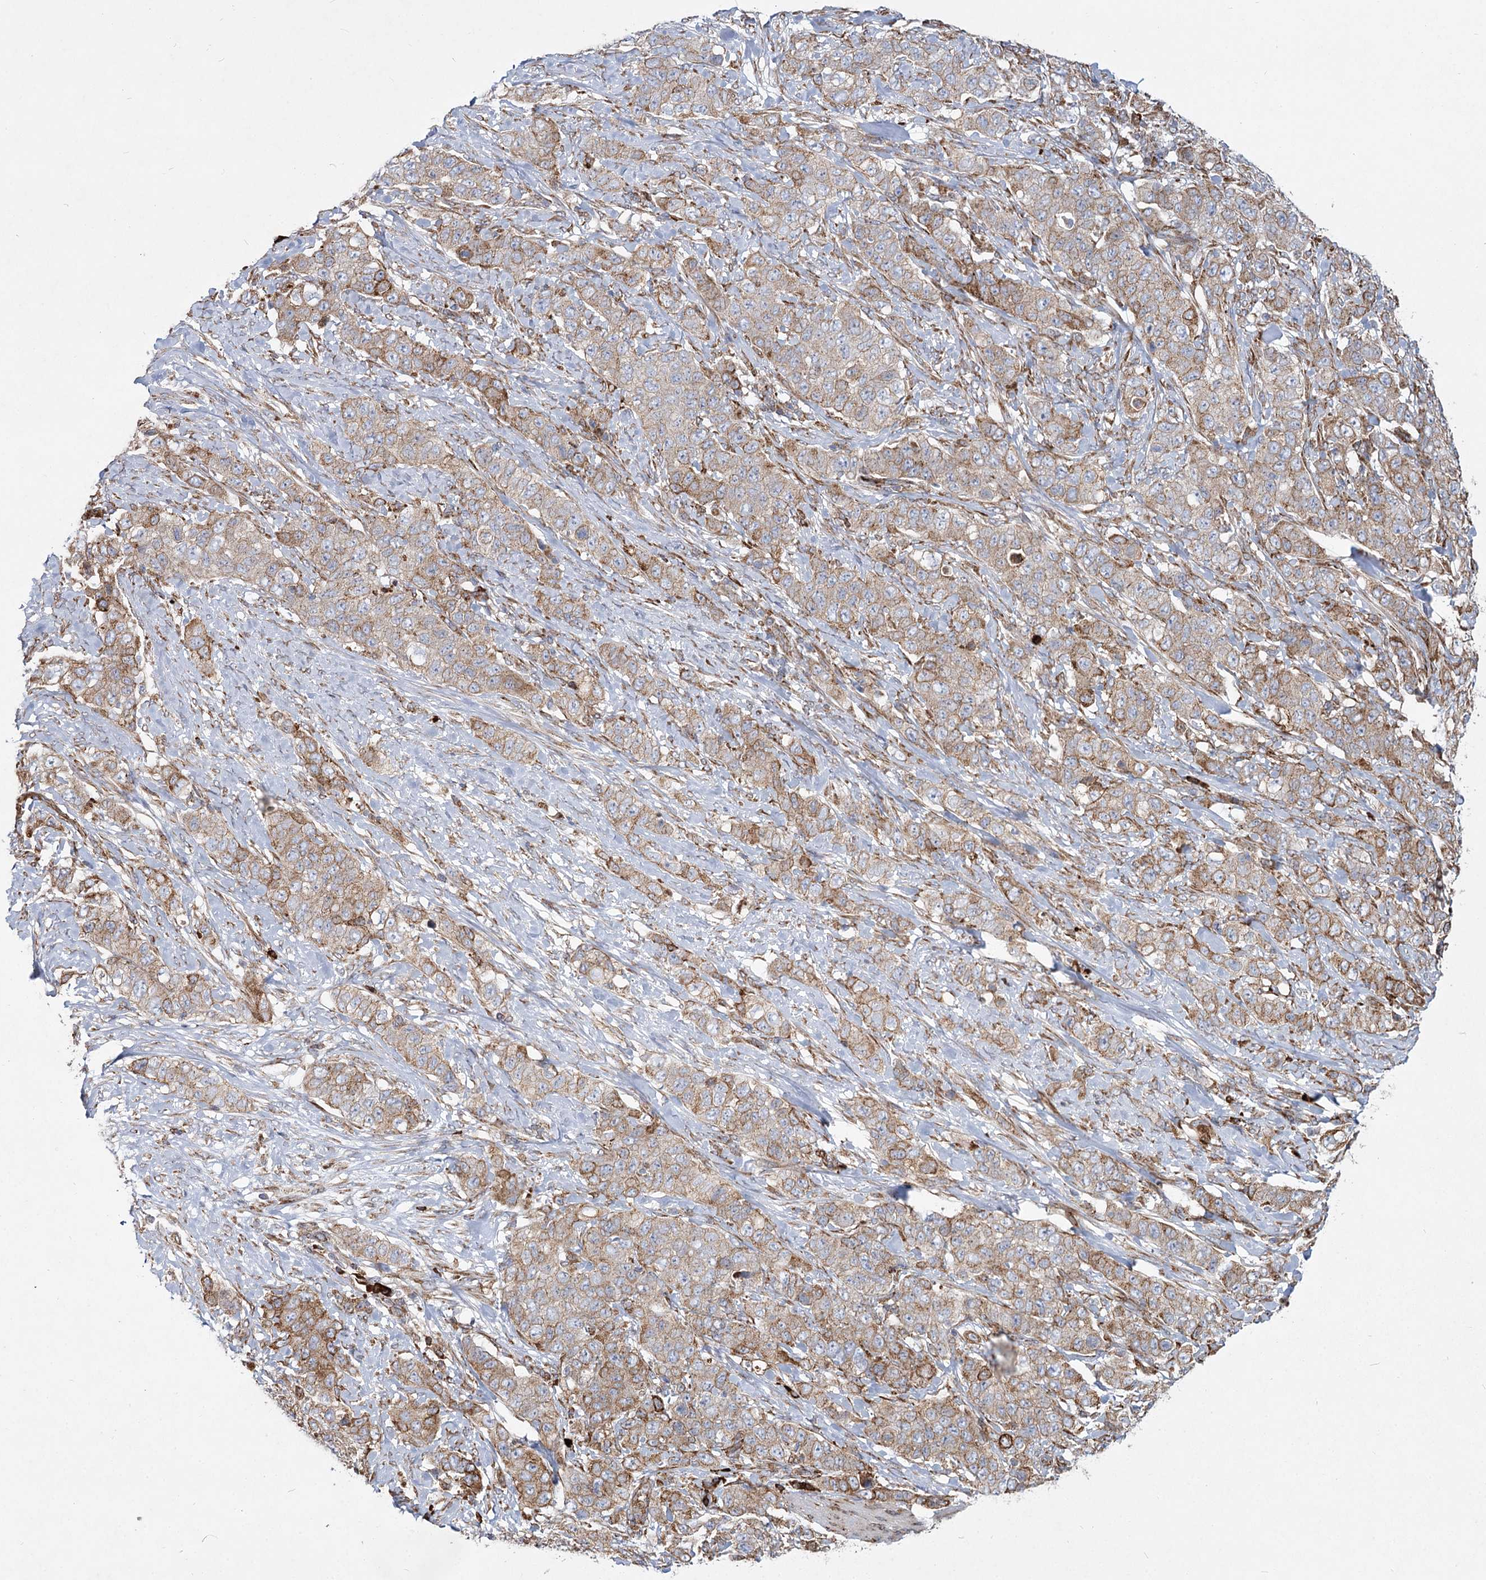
{"staining": {"intensity": "weak", "quantity": "25%-75%", "location": "cytoplasmic/membranous"}, "tissue": "stomach cancer", "cell_type": "Tumor cells", "image_type": "cancer", "snomed": [{"axis": "morphology", "description": "Adenocarcinoma, NOS"}, {"axis": "topography", "description": "Stomach"}], "caption": "Immunohistochemistry (IHC) of human stomach cancer exhibits low levels of weak cytoplasmic/membranous staining in about 25%-75% of tumor cells.", "gene": "NHLRC2", "patient": {"sex": "male", "age": 48}}